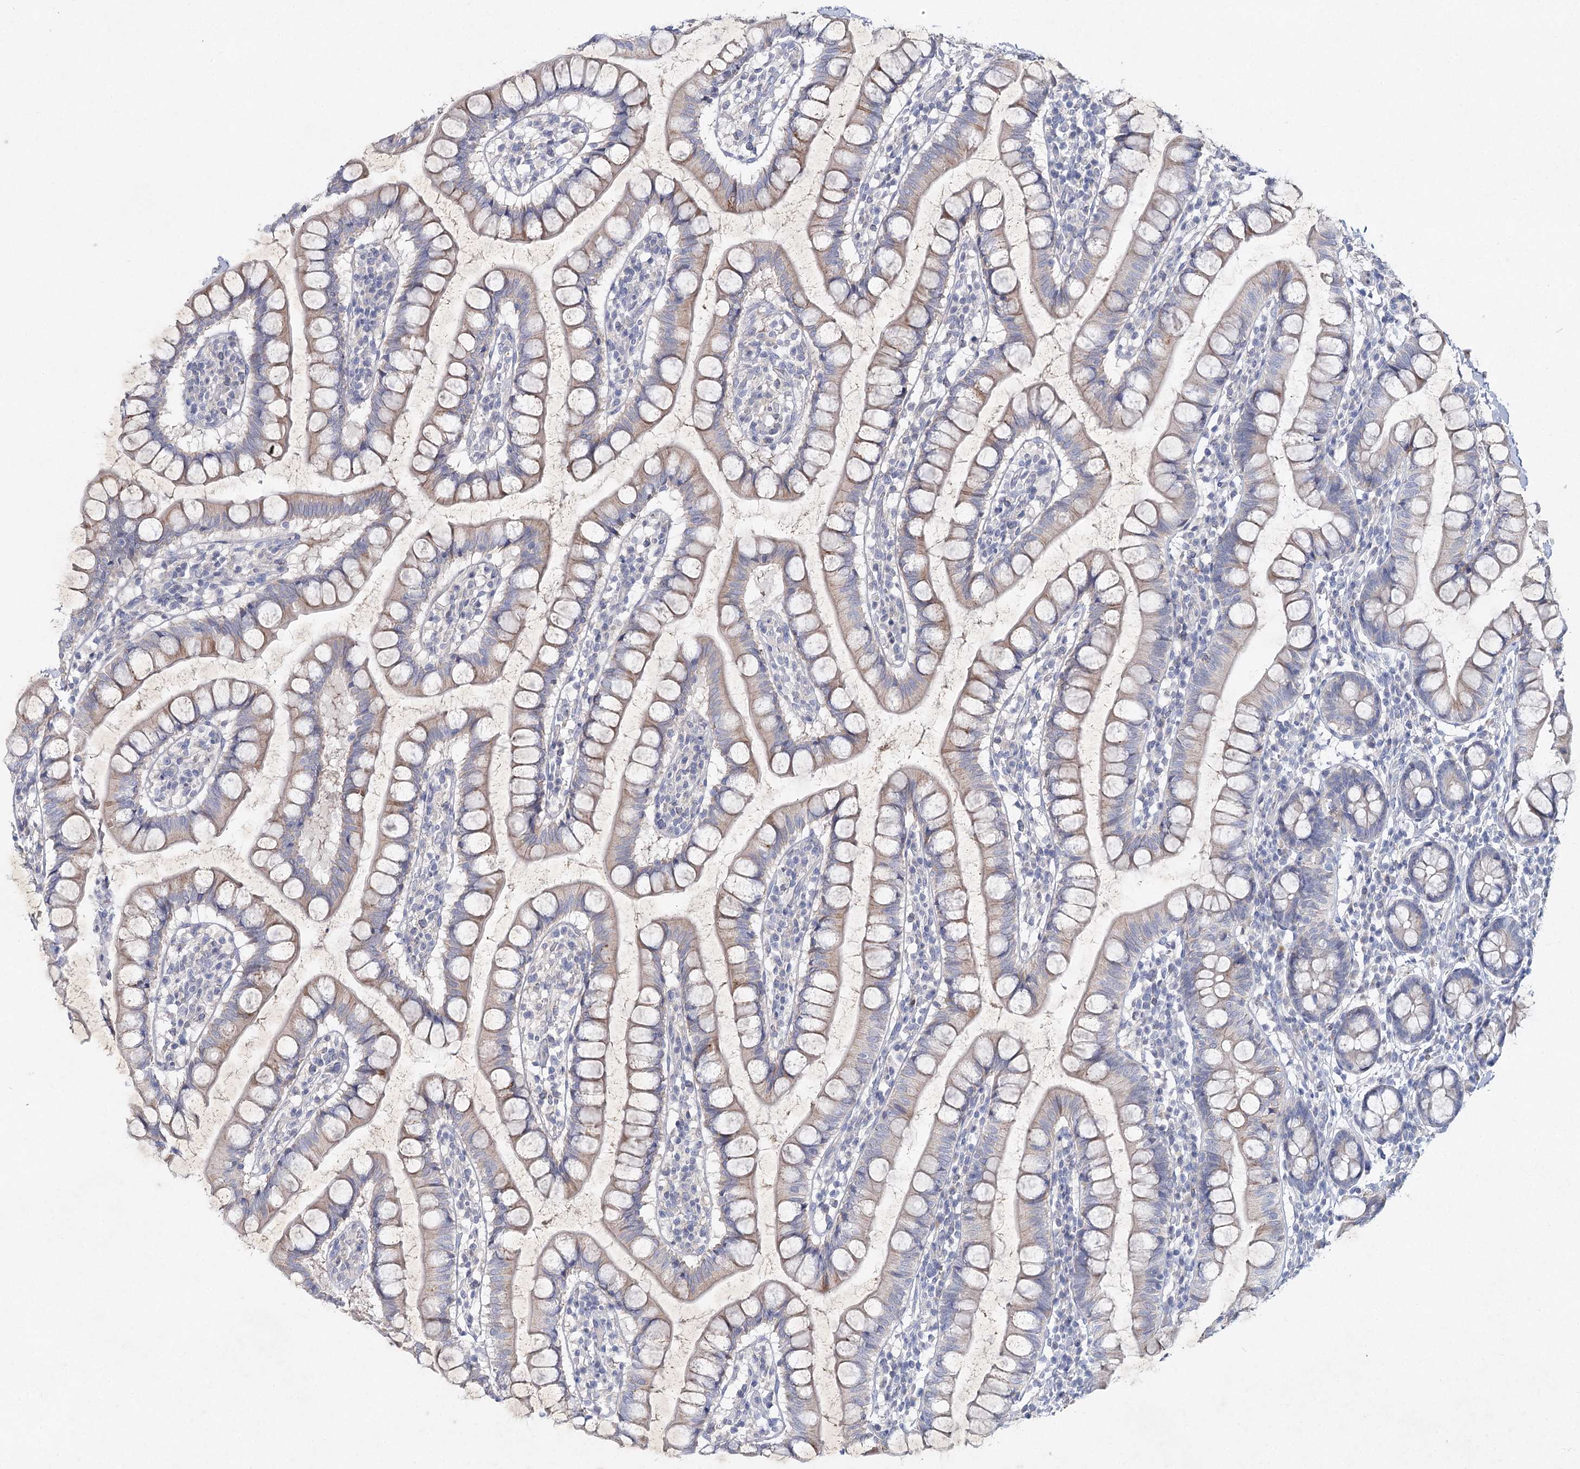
{"staining": {"intensity": "weak", "quantity": "<25%", "location": "cytoplasmic/membranous"}, "tissue": "small intestine", "cell_type": "Glandular cells", "image_type": "normal", "snomed": [{"axis": "morphology", "description": "Normal tissue, NOS"}, {"axis": "topography", "description": "Small intestine"}], "caption": "This is an immunohistochemistry micrograph of benign human small intestine. There is no expression in glandular cells.", "gene": "MAP3K13", "patient": {"sex": "female", "age": 84}}